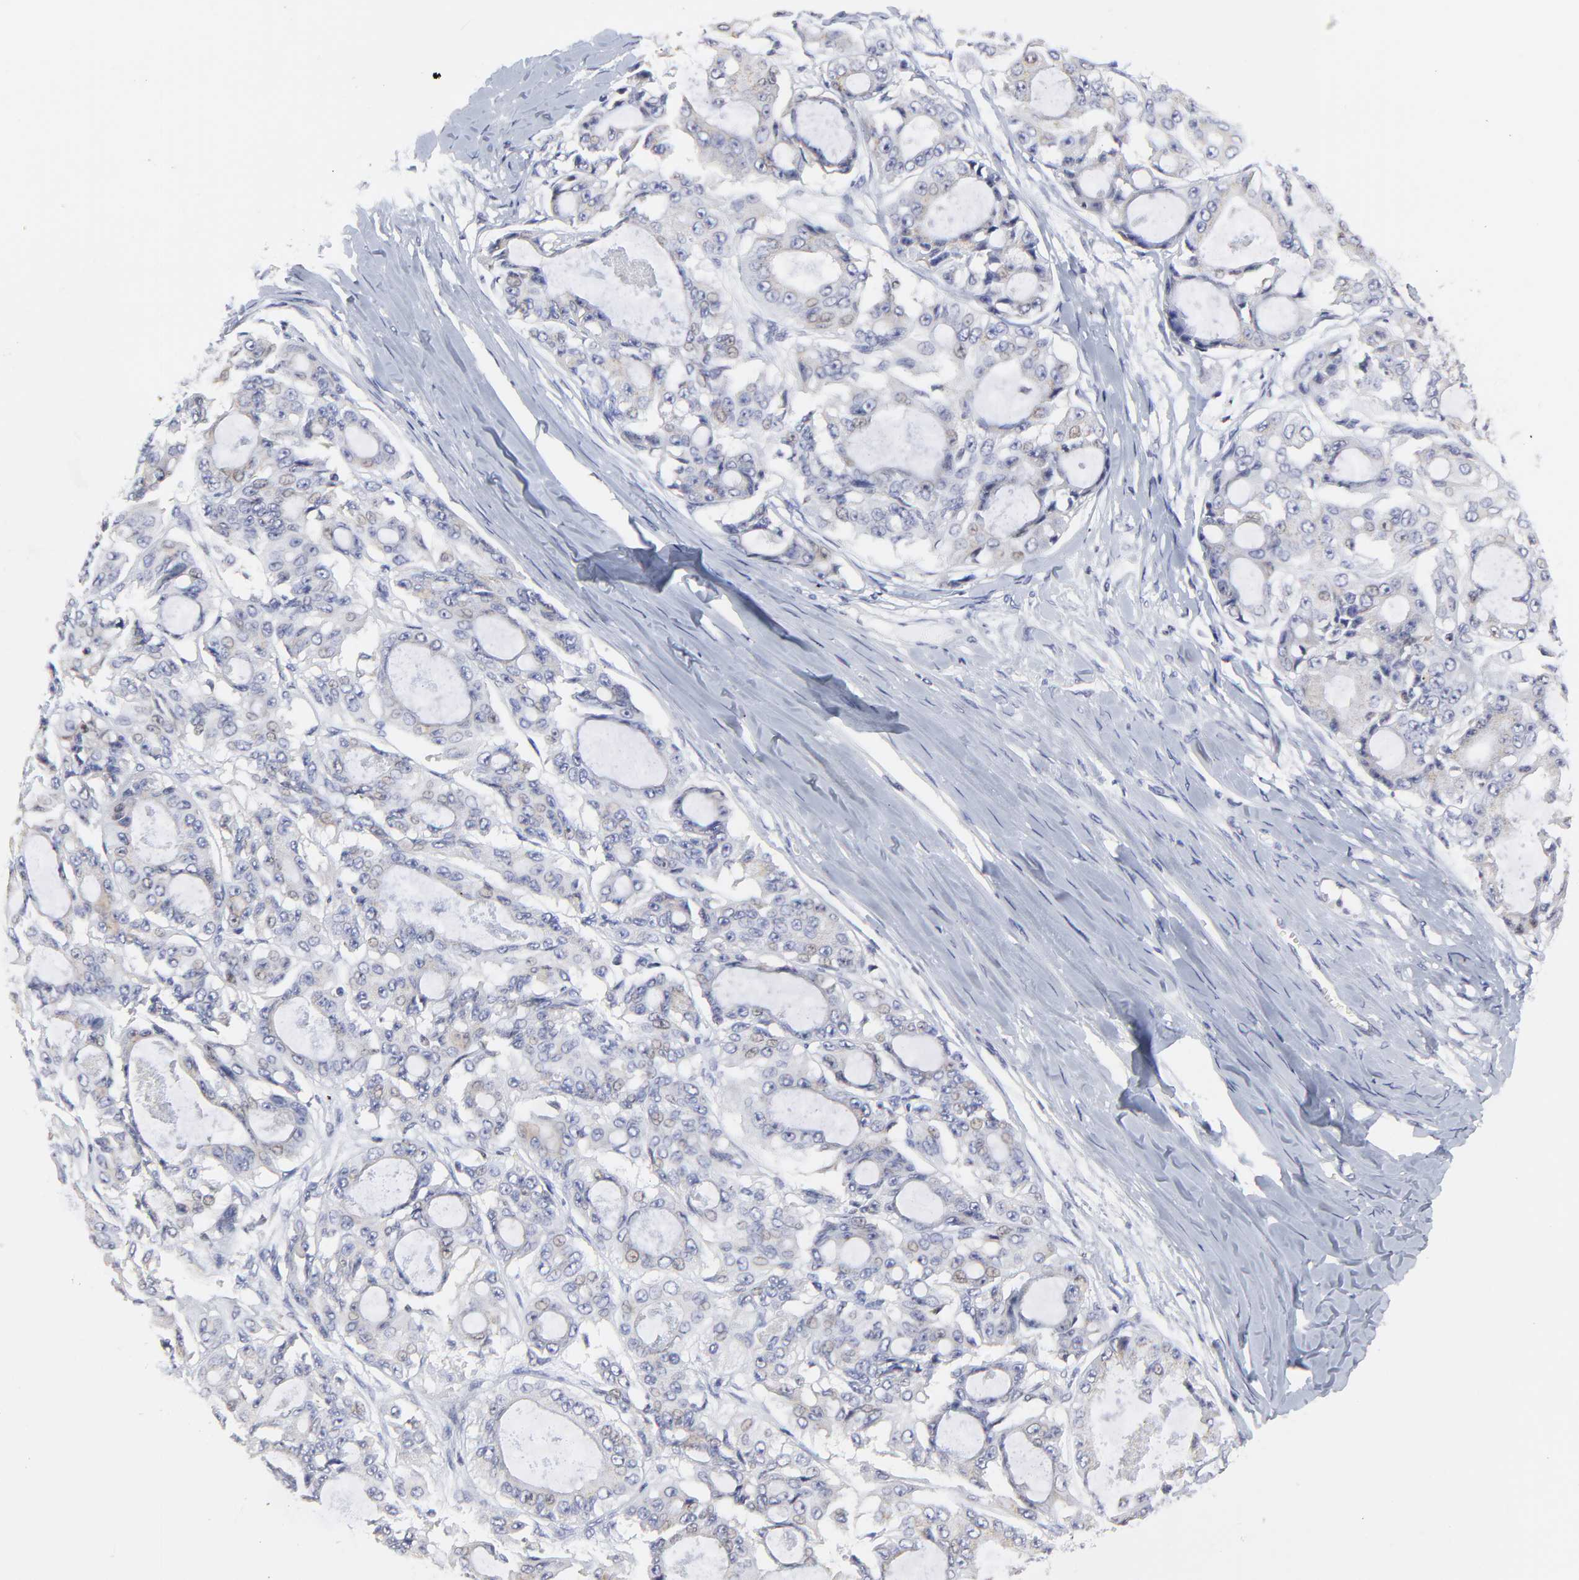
{"staining": {"intensity": "weak", "quantity": "<25%", "location": "cytoplasmic/membranous"}, "tissue": "ovarian cancer", "cell_type": "Tumor cells", "image_type": "cancer", "snomed": [{"axis": "morphology", "description": "Carcinoma, endometroid"}, {"axis": "topography", "description": "Ovary"}], "caption": "Immunohistochemistry image of neoplastic tissue: human endometroid carcinoma (ovarian) stained with DAB (3,3'-diaminobenzidine) shows no significant protein staining in tumor cells.", "gene": "NCAPH", "patient": {"sex": "female", "age": 61}}